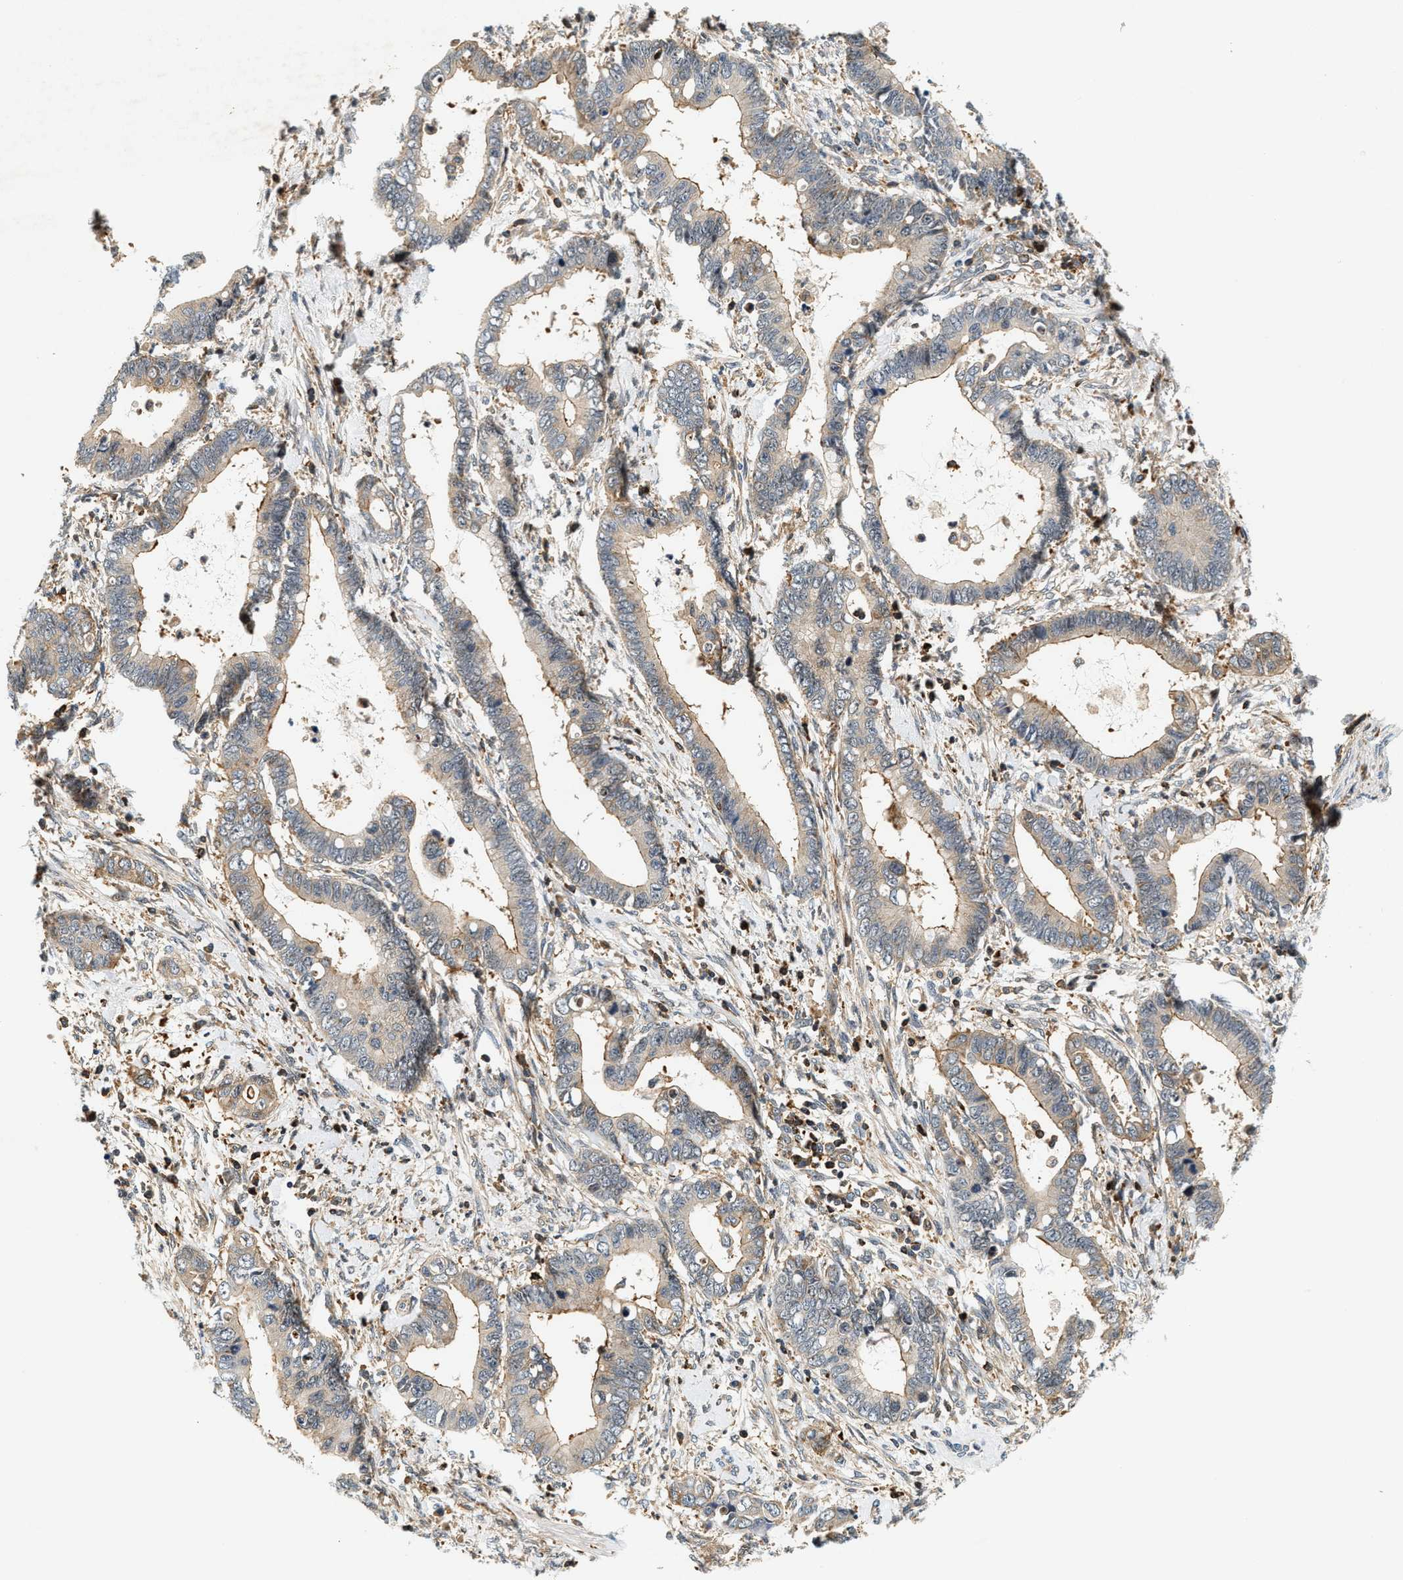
{"staining": {"intensity": "weak", "quantity": ">75%", "location": "cytoplasmic/membranous"}, "tissue": "cervical cancer", "cell_type": "Tumor cells", "image_type": "cancer", "snomed": [{"axis": "morphology", "description": "Adenocarcinoma, NOS"}, {"axis": "topography", "description": "Cervix"}], "caption": "Human cervical adenocarcinoma stained with a brown dye exhibits weak cytoplasmic/membranous positive expression in about >75% of tumor cells.", "gene": "SAMD9", "patient": {"sex": "female", "age": 44}}